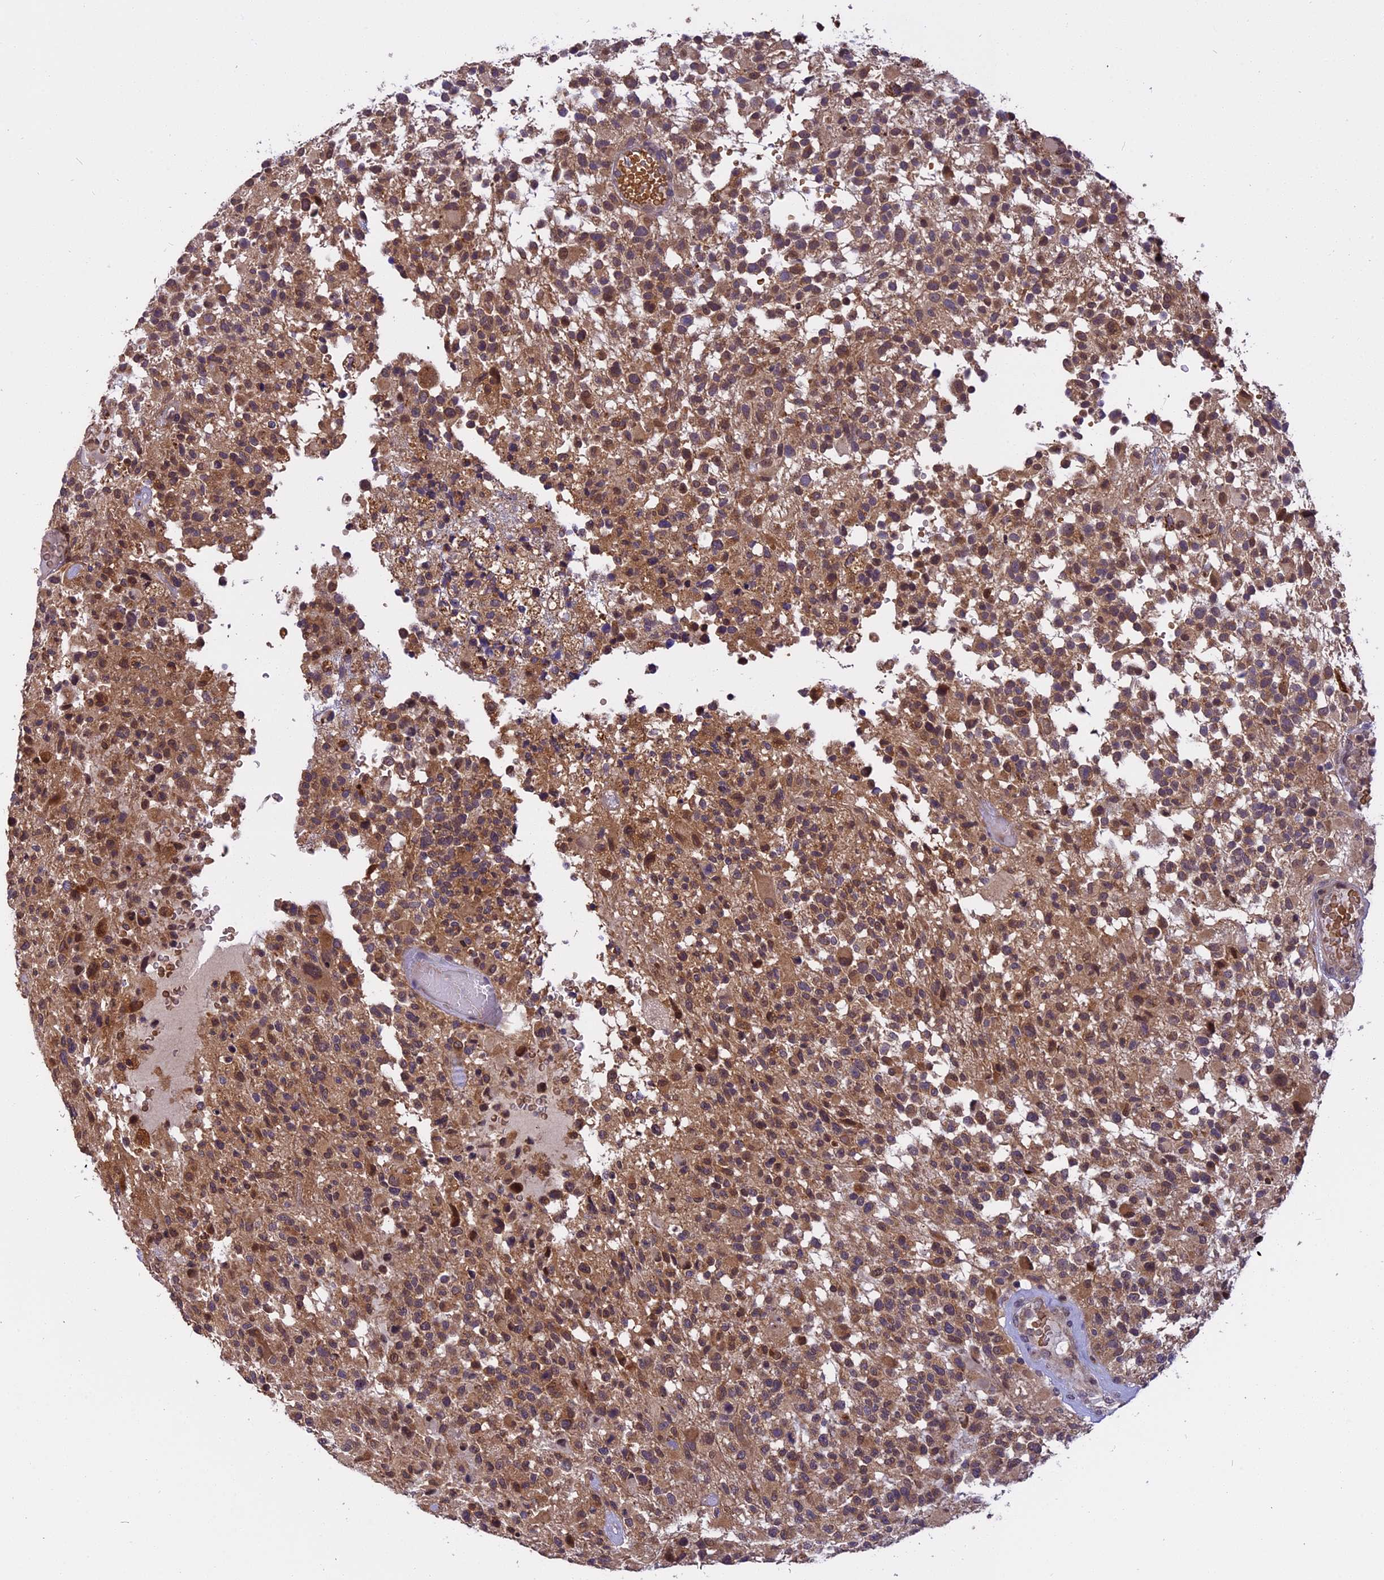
{"staining": {"intensity": "moderate", "quantity": ">75%", "location": "cytoplasmic/membranous,nuclear"}, "tissue": "glioma", "cell_type": "Tumor cells", "image_type": "cancer", "snomed": [{"axis": "morphology", "description": "Glioma, malignant, High grade"}, {"axis": "morphology", "description": "Glioblastoma, NOS"}, {"axis": "topography", "description": "Brain"}], "caption": "The photomicrograph exhibits staining of glioma, revealing moderate cytoplasmic/membranous and nuclear protein staining (brown color) within tumor cells. The protein is shown in brown color, while the nuclei are stained blue.", "gene": "CHMP2A", "patient": {"sex": "male", "age": 60}}